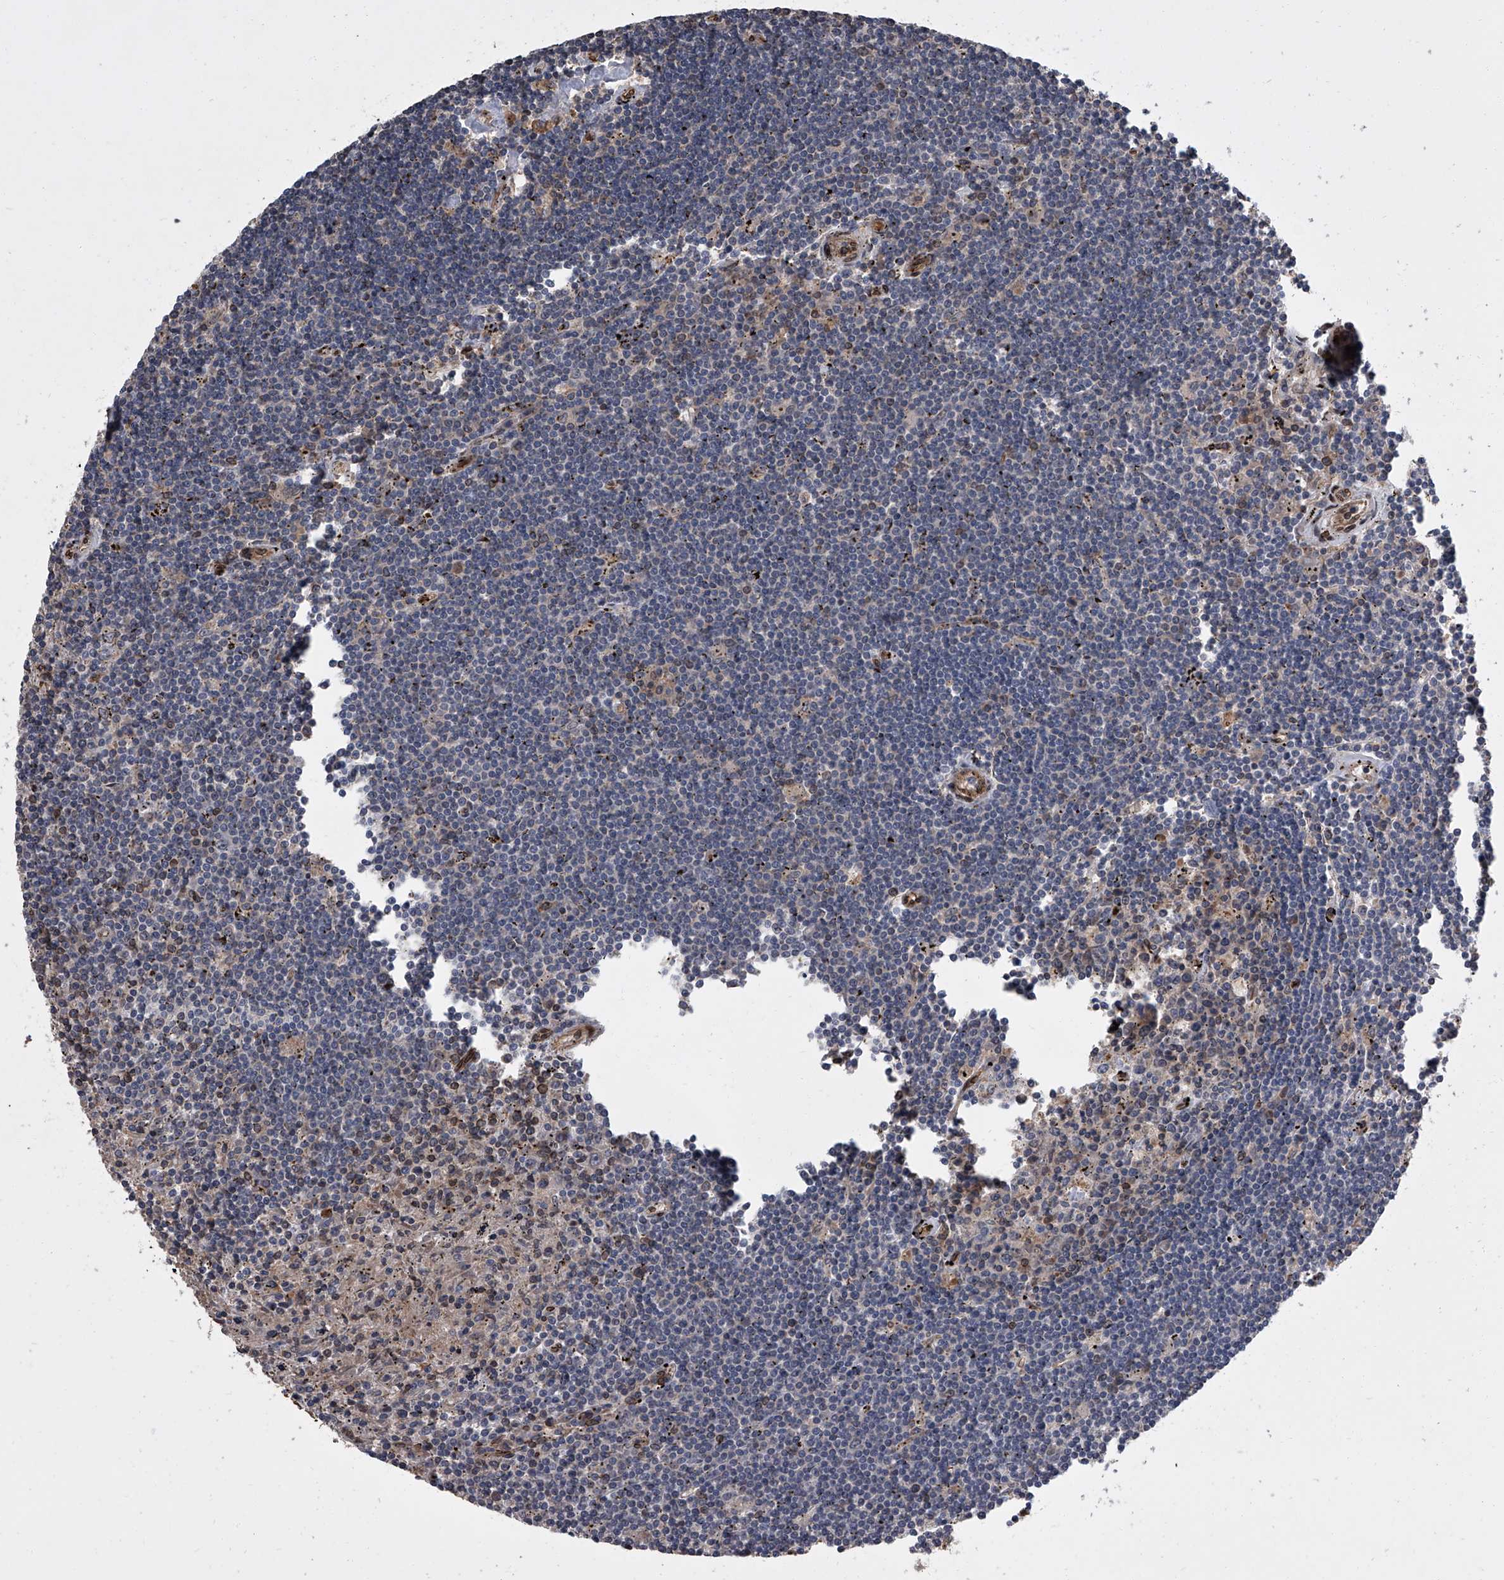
{"staining": {"intensity": "negative", "quantity": "none", "location": "none"}, "tissue": "lymphoma", "cell_type": "Tumor cells", "image_type": "cancer", "snomed": [{"axis": "morphology", "description": "Malignant lymphoma, non-Hodgkin's type, Low grade"}, {"axis": "topography", "description": "Spleen"}], "caption": "High power microscopy image of an immunohistochemistry micrograph of lymphoma, revealing no significant staining in tumor cells. (Brightfield microscopy of DAB (3,3'-diaminobenzidine) IHC at high magnification).", "gene": "LRRC8C", "patient": {"sex": "male", "age": 76}}